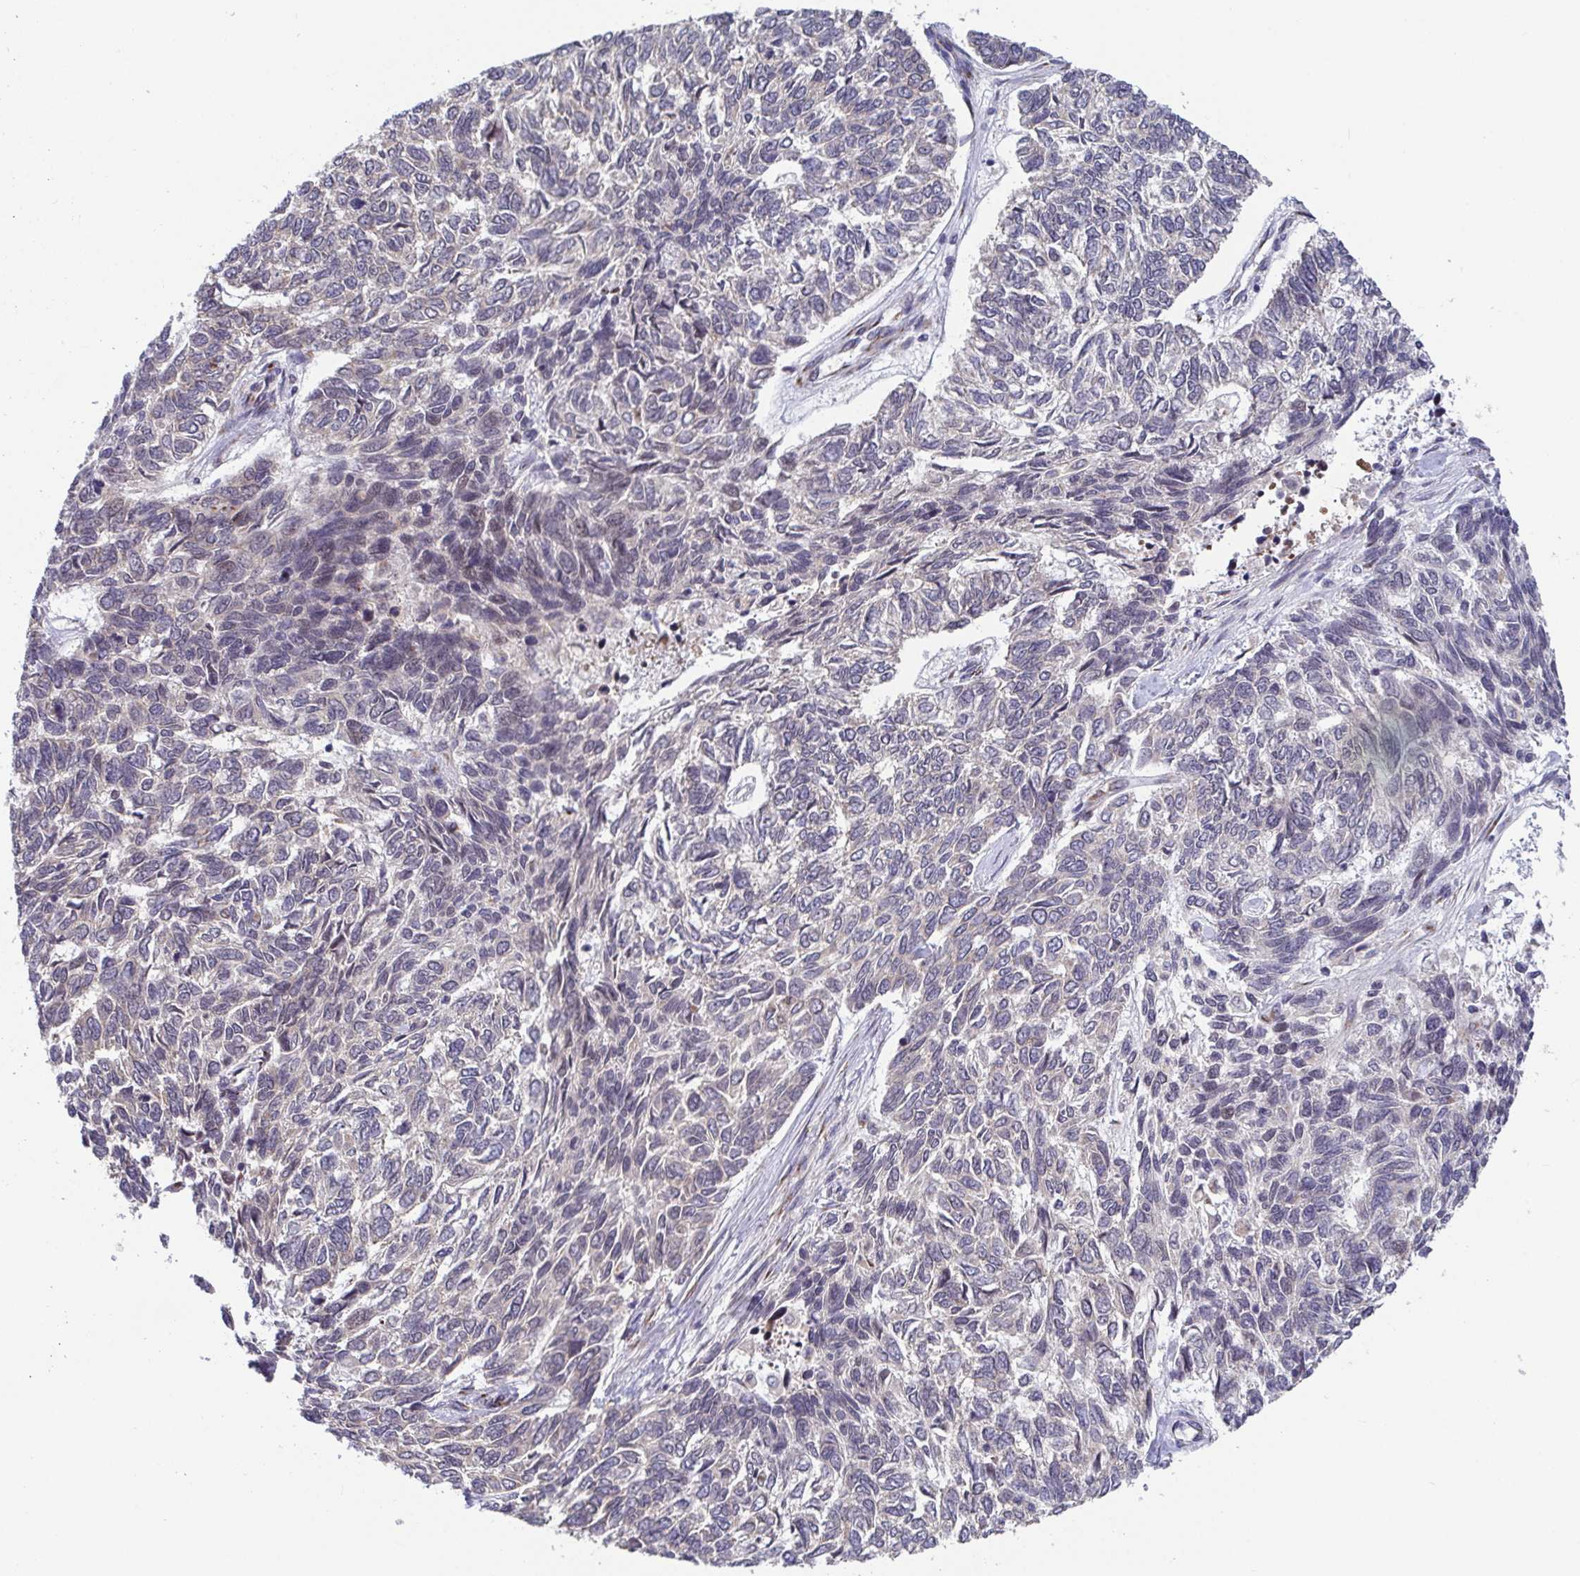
{"staining": {"intensity": "weak", "quantity": "<25%", "location": "cytoplasmic/membranous"}, "tissue": "skin cancer", "cell_type": "Tumor cells", "image_type": "cancer", "snomed": [{"axis": "morphology", "description": "Basal cell carcinoma"}, {"axis": "topography", "description": "Skin"}], "caption": "DAB (3,3'-diaminobenzidine) immunohistochemical staining of human skin cancer (basal cell carcinoma) exhibits no significant staining in tumor cells.", "gene": "ATP5MJ", "patient": {"sex": "female", "age": 65}}